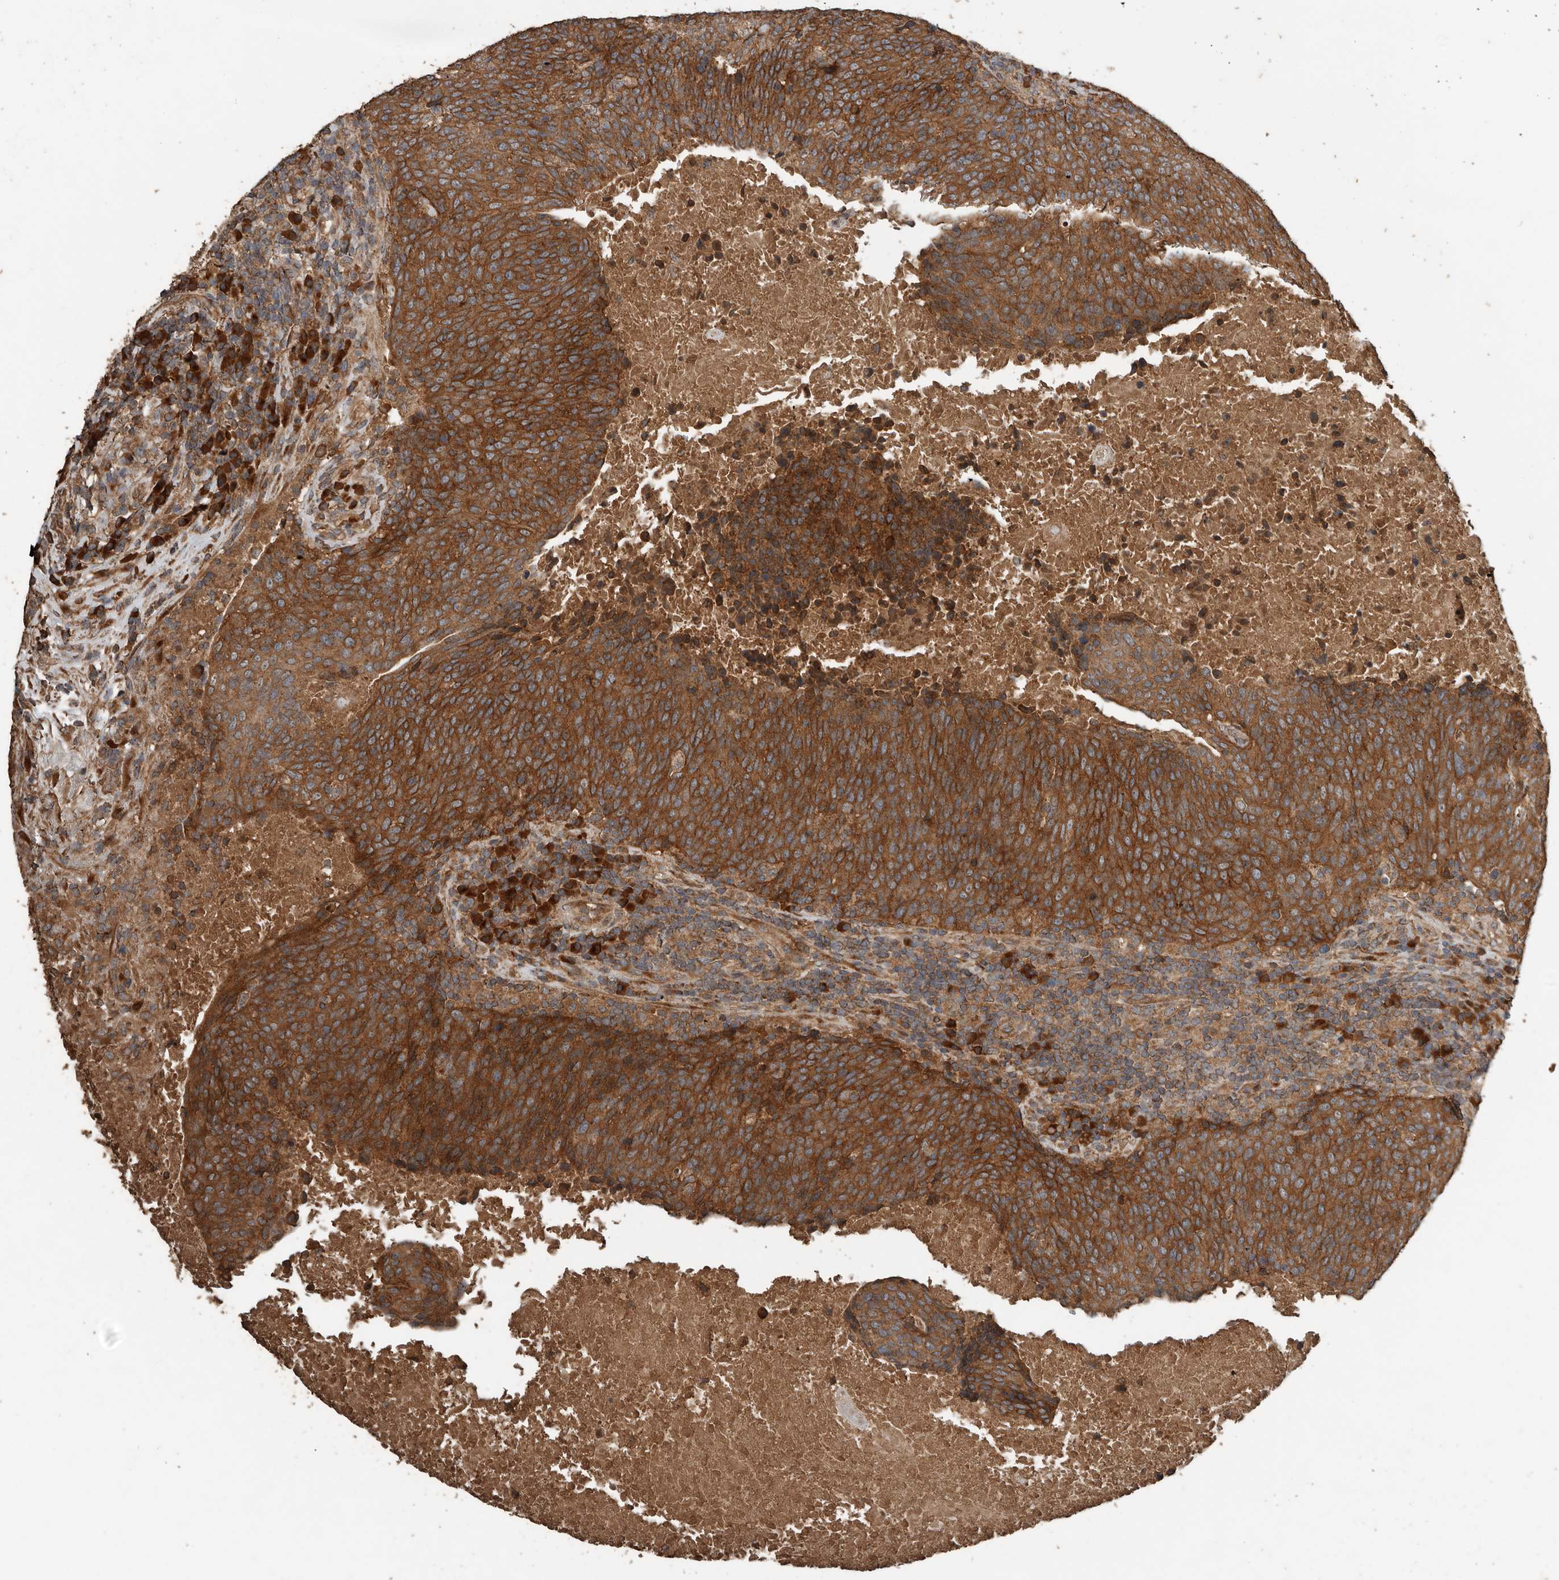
{"staining": {"intensity": "strong", "quantity": ">75%", "location": "cytoplasmic/membranous"}, "tissue": "head and neck cancer", "cell_type": "Tumor cells", "image_type": "cancer", "snomed": [{"axis": "morphology", "description": "Squamous cell carcinoma, NOS"}, {"axis": "morphology", "description": "Squamous cell carcinoma, metastatic, NOS"}, {"axis": "topography", "description": "Lymph node"}, {"axis": "topography", "description": "Head-Neck"}], "caption": "IHC of head and neck cancer (squamous cell carcinoma) shows high levels of strong cytoplasmic/membranous expression in about >75% of tumor cells.", "gene": "RNF207", "patient": {"sex": "male", "age": 62}}